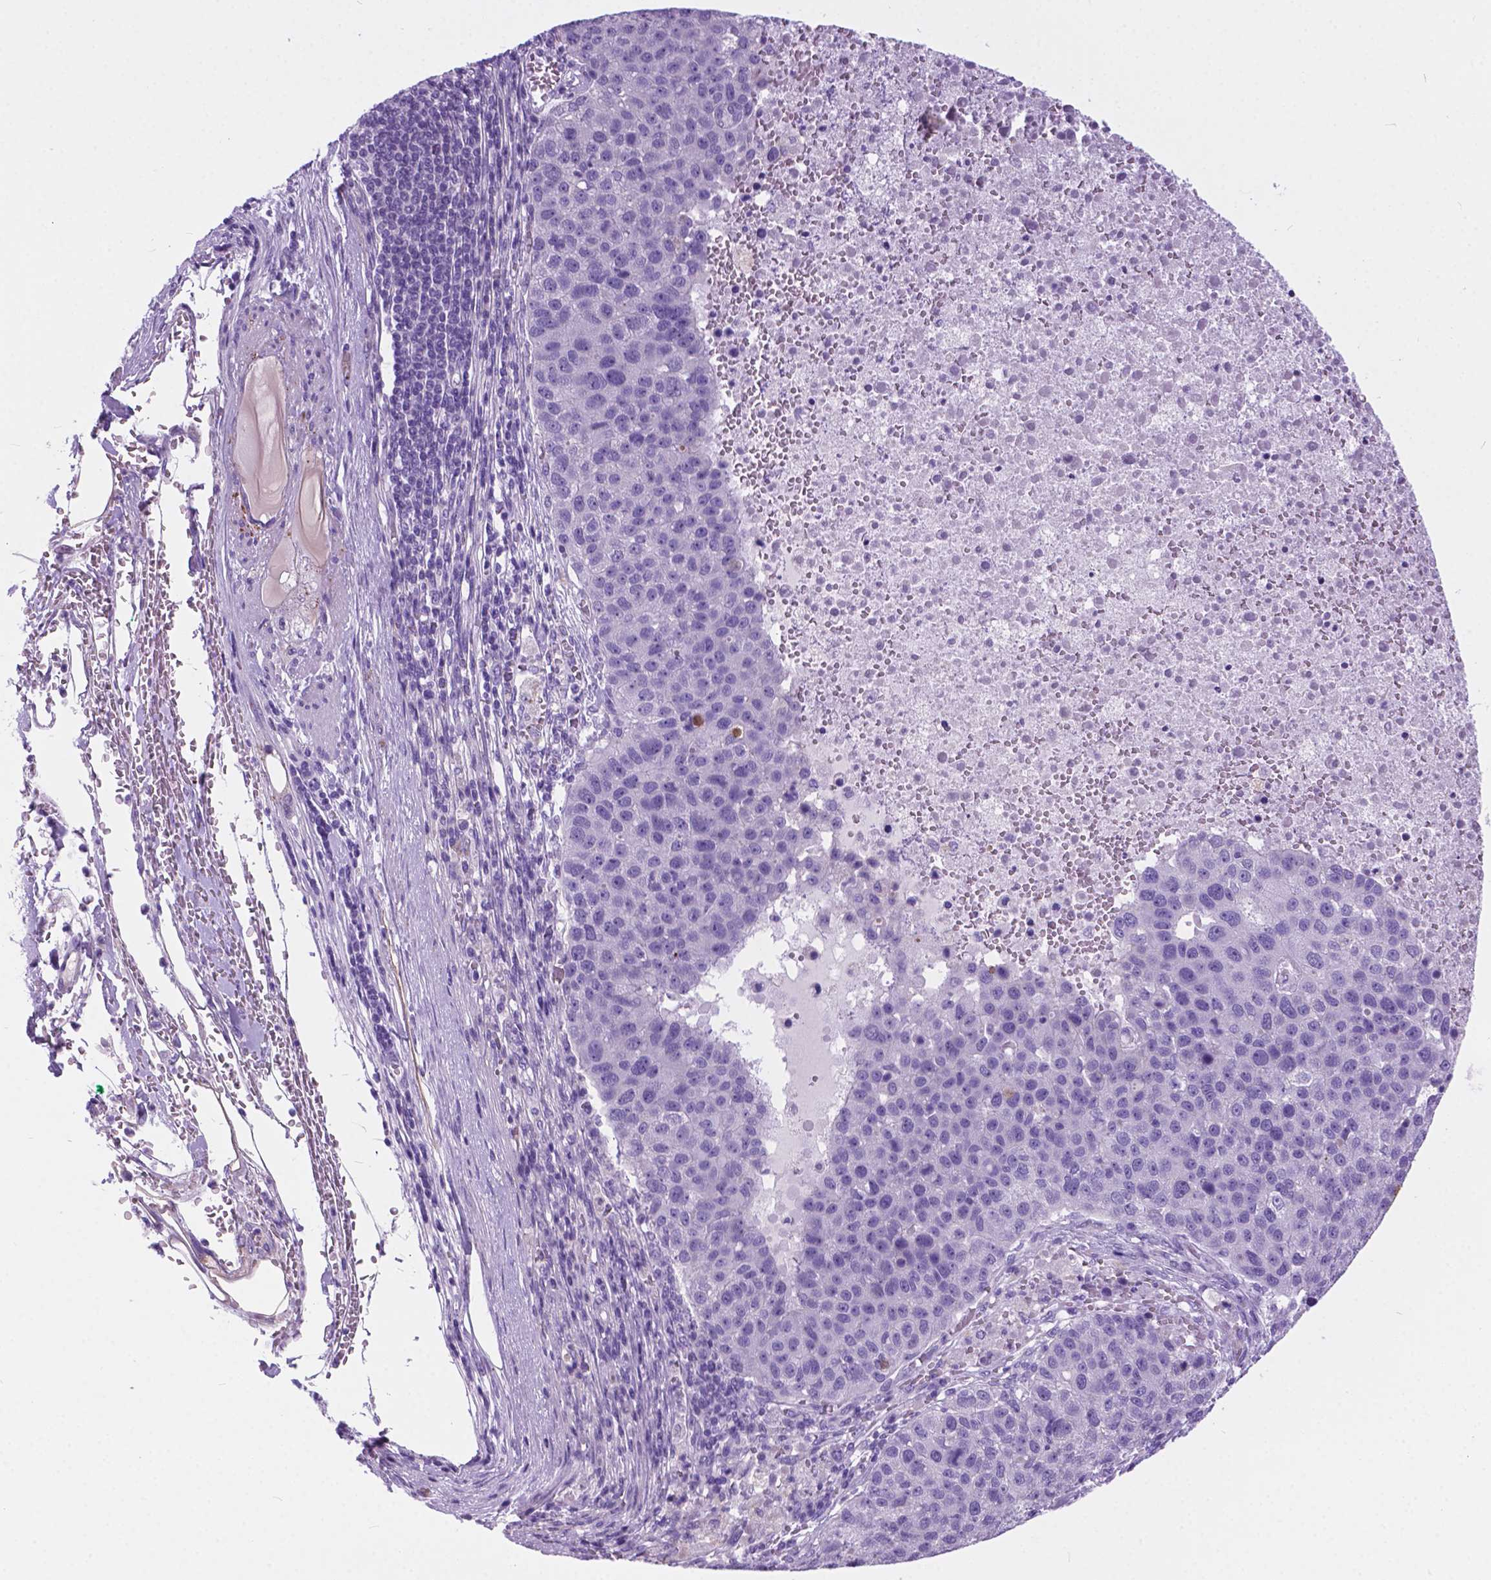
{"staining": {"intensity": "negative", "quantity": "none", "location": "none"}, "tissue": "pancreatic cancer", "cell_type": "Tumor cells", "image_type": "cancer", "snomed": [{"axis": "morphology", "description": "Adenocarcinoma, NOS"}, {"axis": "topography", "description": "Pancreas"}], "caption": "The image reveals no staining of tumor cells in pancreatic cancer. (DAB (3,3'-diaminobenzidine) IHC, high magnification).", "gene": "ARMS2", "patient": {"sex": "female", "age": 61}}